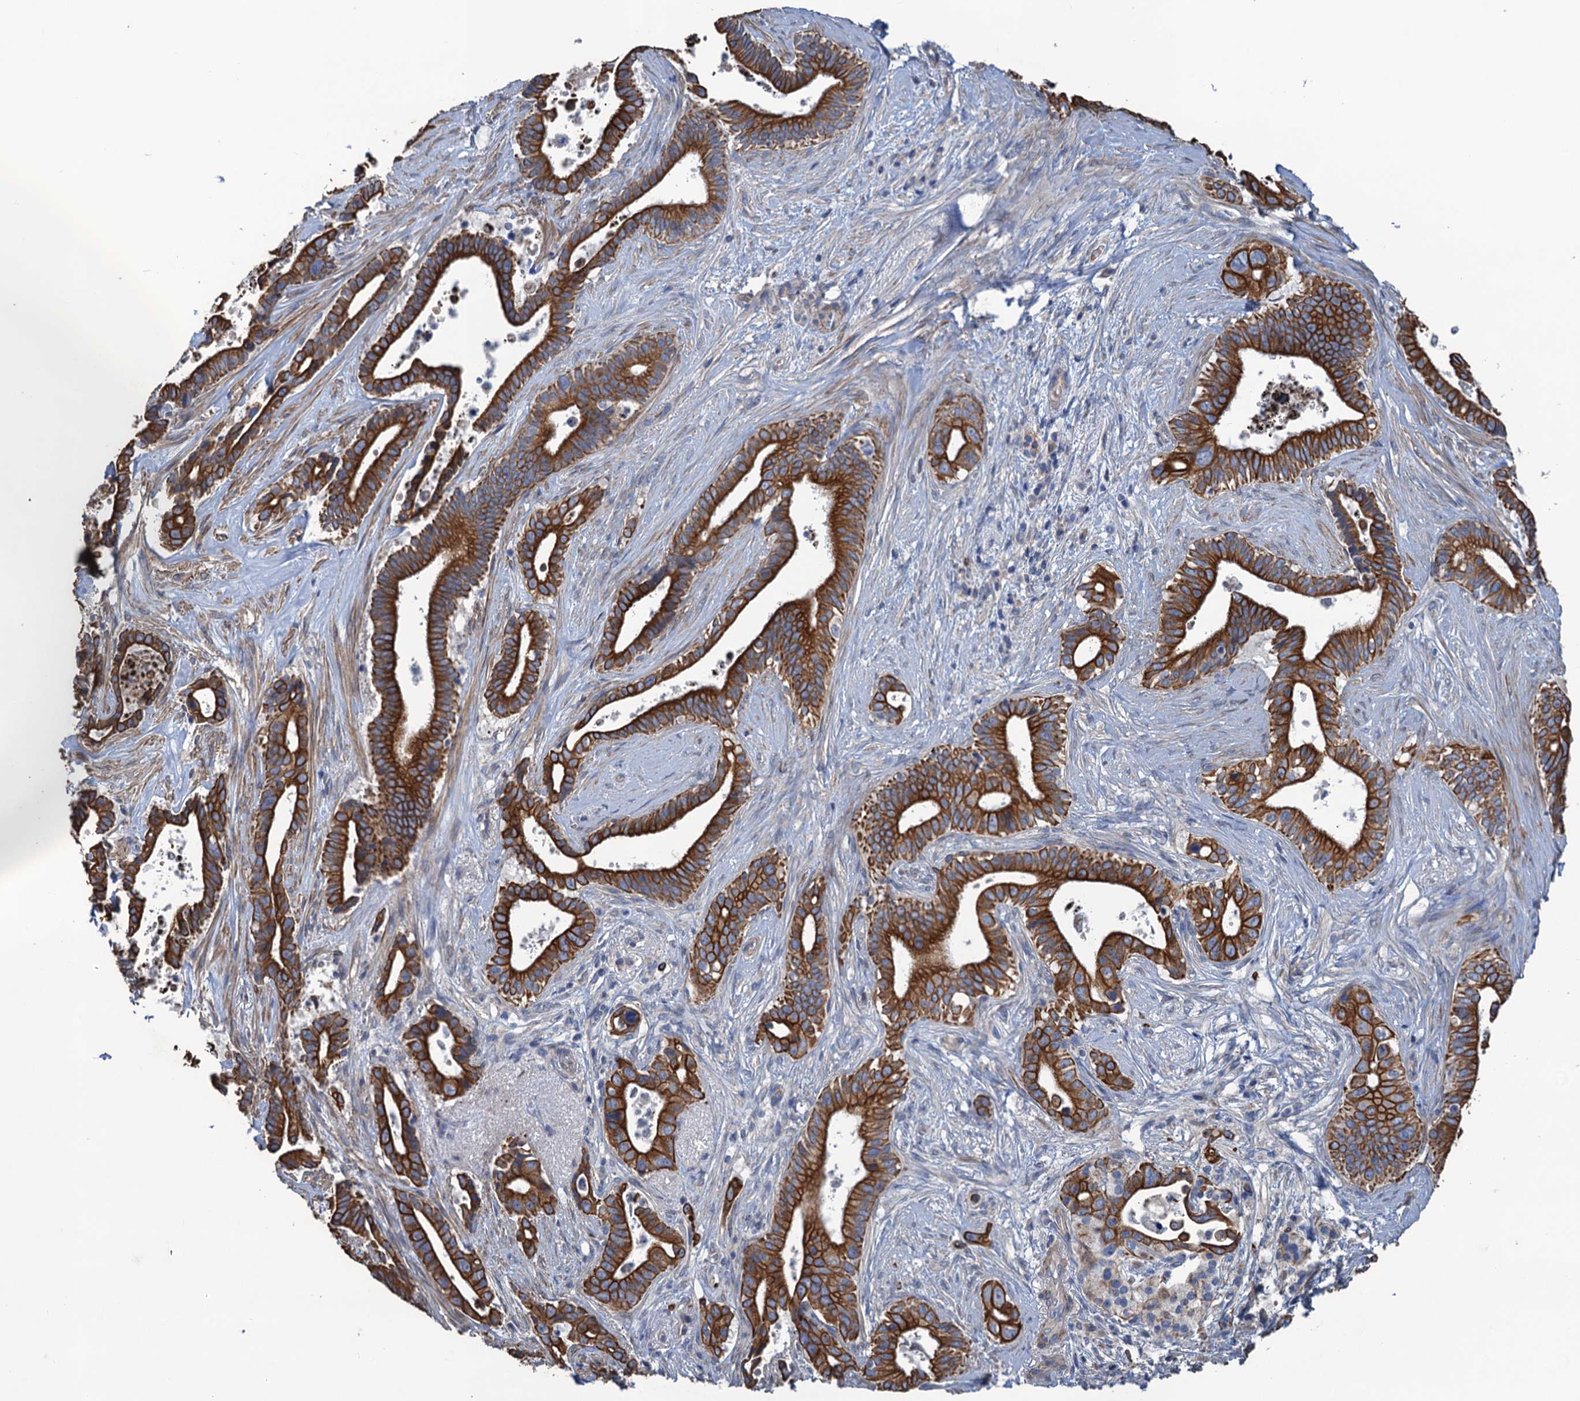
{"staining": {"intensity": "strong", "quantity": ">75%", "location": "cytoplasmic/membranous"}, "tissue": "pancreatic cancer", "cell_type": "Tumor cells", "image_type": "cancer", "snomed": [{"axis": "morphology", "description": "Adenocarcinoma, NOS"}, {"axis": "topography", "description": "Pancreas"}], "caption": "Protein analysis of pancreatic cancer tissue shows strong cytoplasmic/membranous staining in about >75% of tumor cells. Nuclei are stained in blue.", "gene": "SMCO3", "patient": {"sex": "female", "age": 77}}